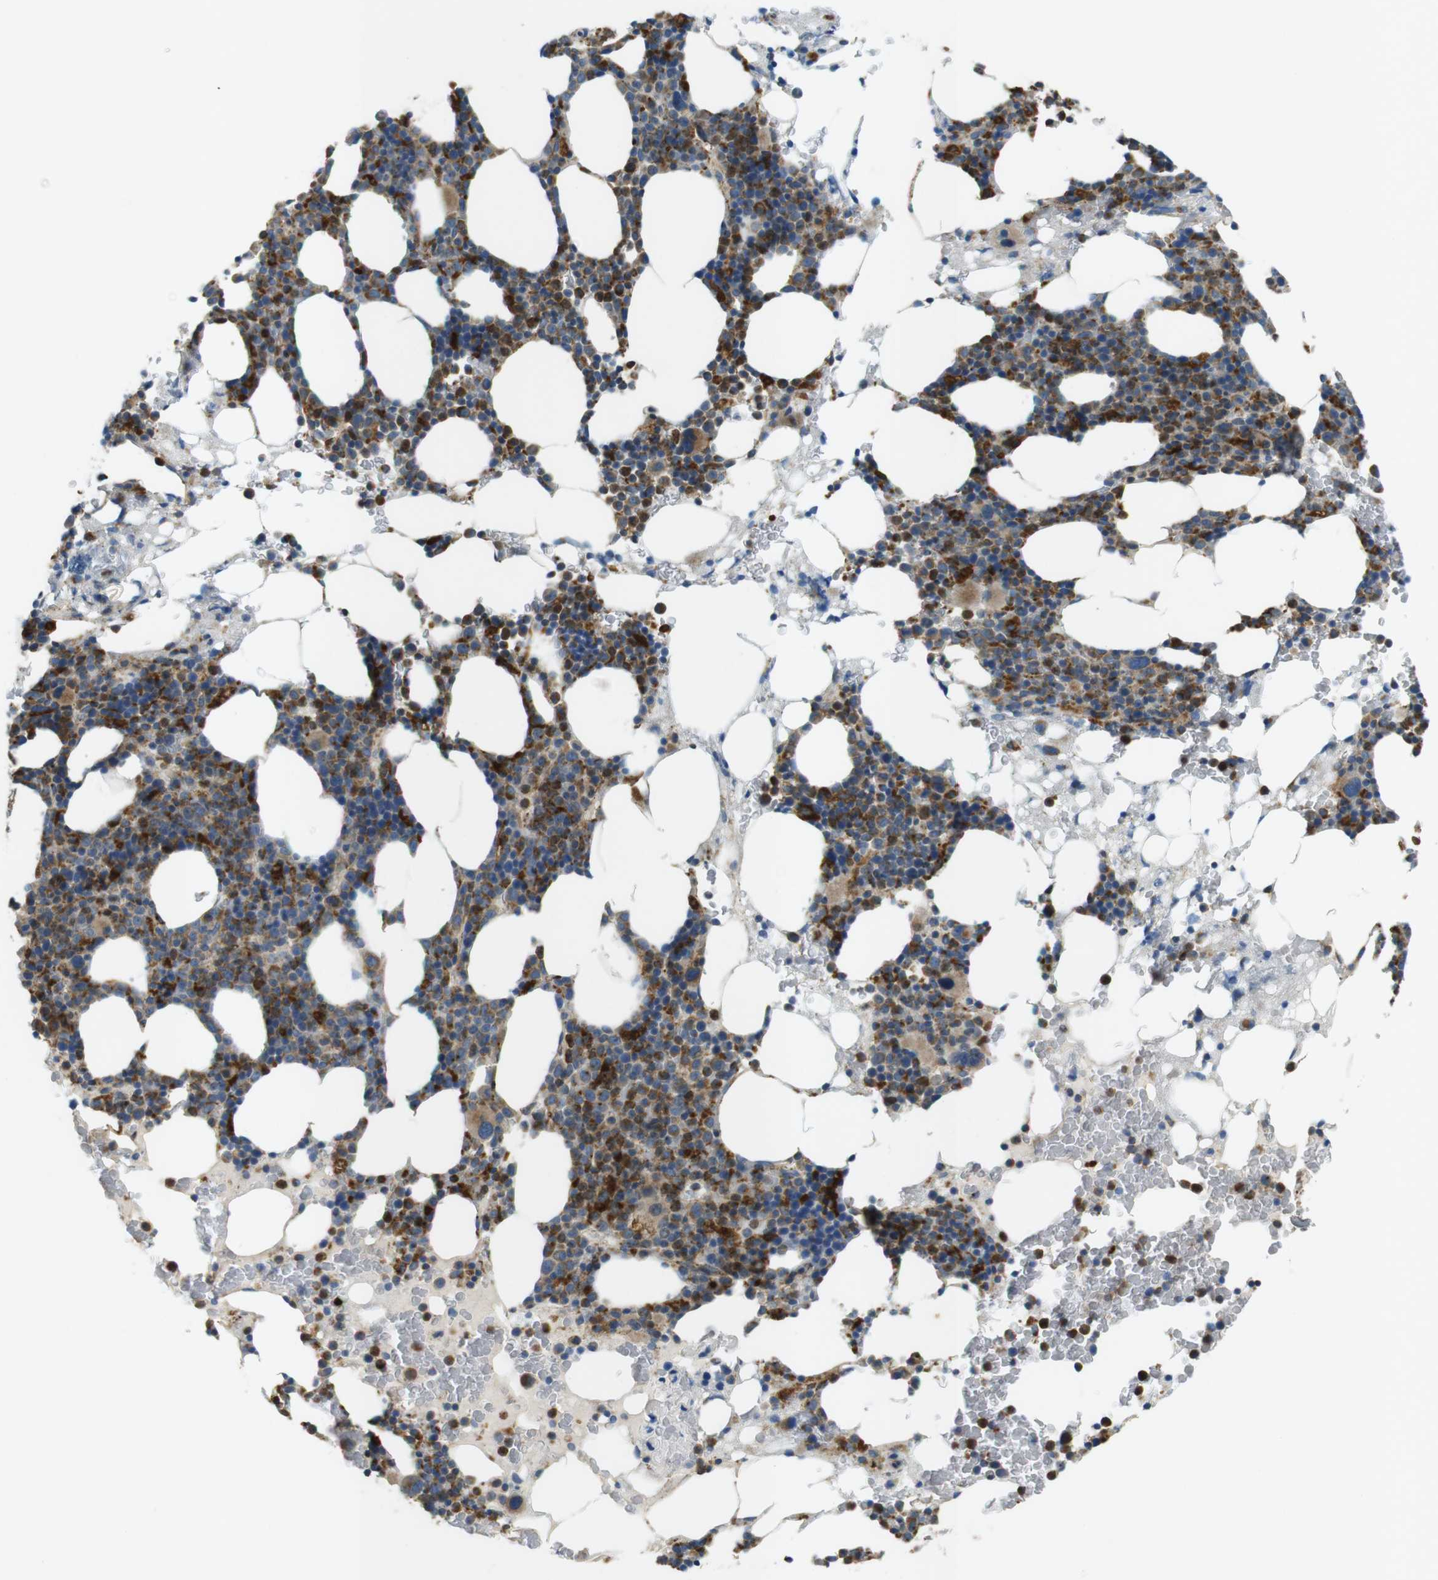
{"staining": {"intensity": "strong", "quantity": "25%-75%", "location": "cytoplasmic/membranous"}, "tissue": "bone marrow", "cell_type": "Hematopoietic cells", "image_type": "normal", "snomed": [{"axis": "morphology", "description": "Normal tissue, NOS"}, {"axis": "morphology", "description": "Inflammation, NOS"}, {"axis": "topography", "description": "Bone marrow"}], "caption": "High-power microscopy captured an IHC histopathology image of unremarkable bone marrow, revealing strong cytoplasmic/membranous staining in about 25%-75% of hematopoietic cells.", "gene": "LAMP1", "patient": {"sex": "female", "age": 84}}